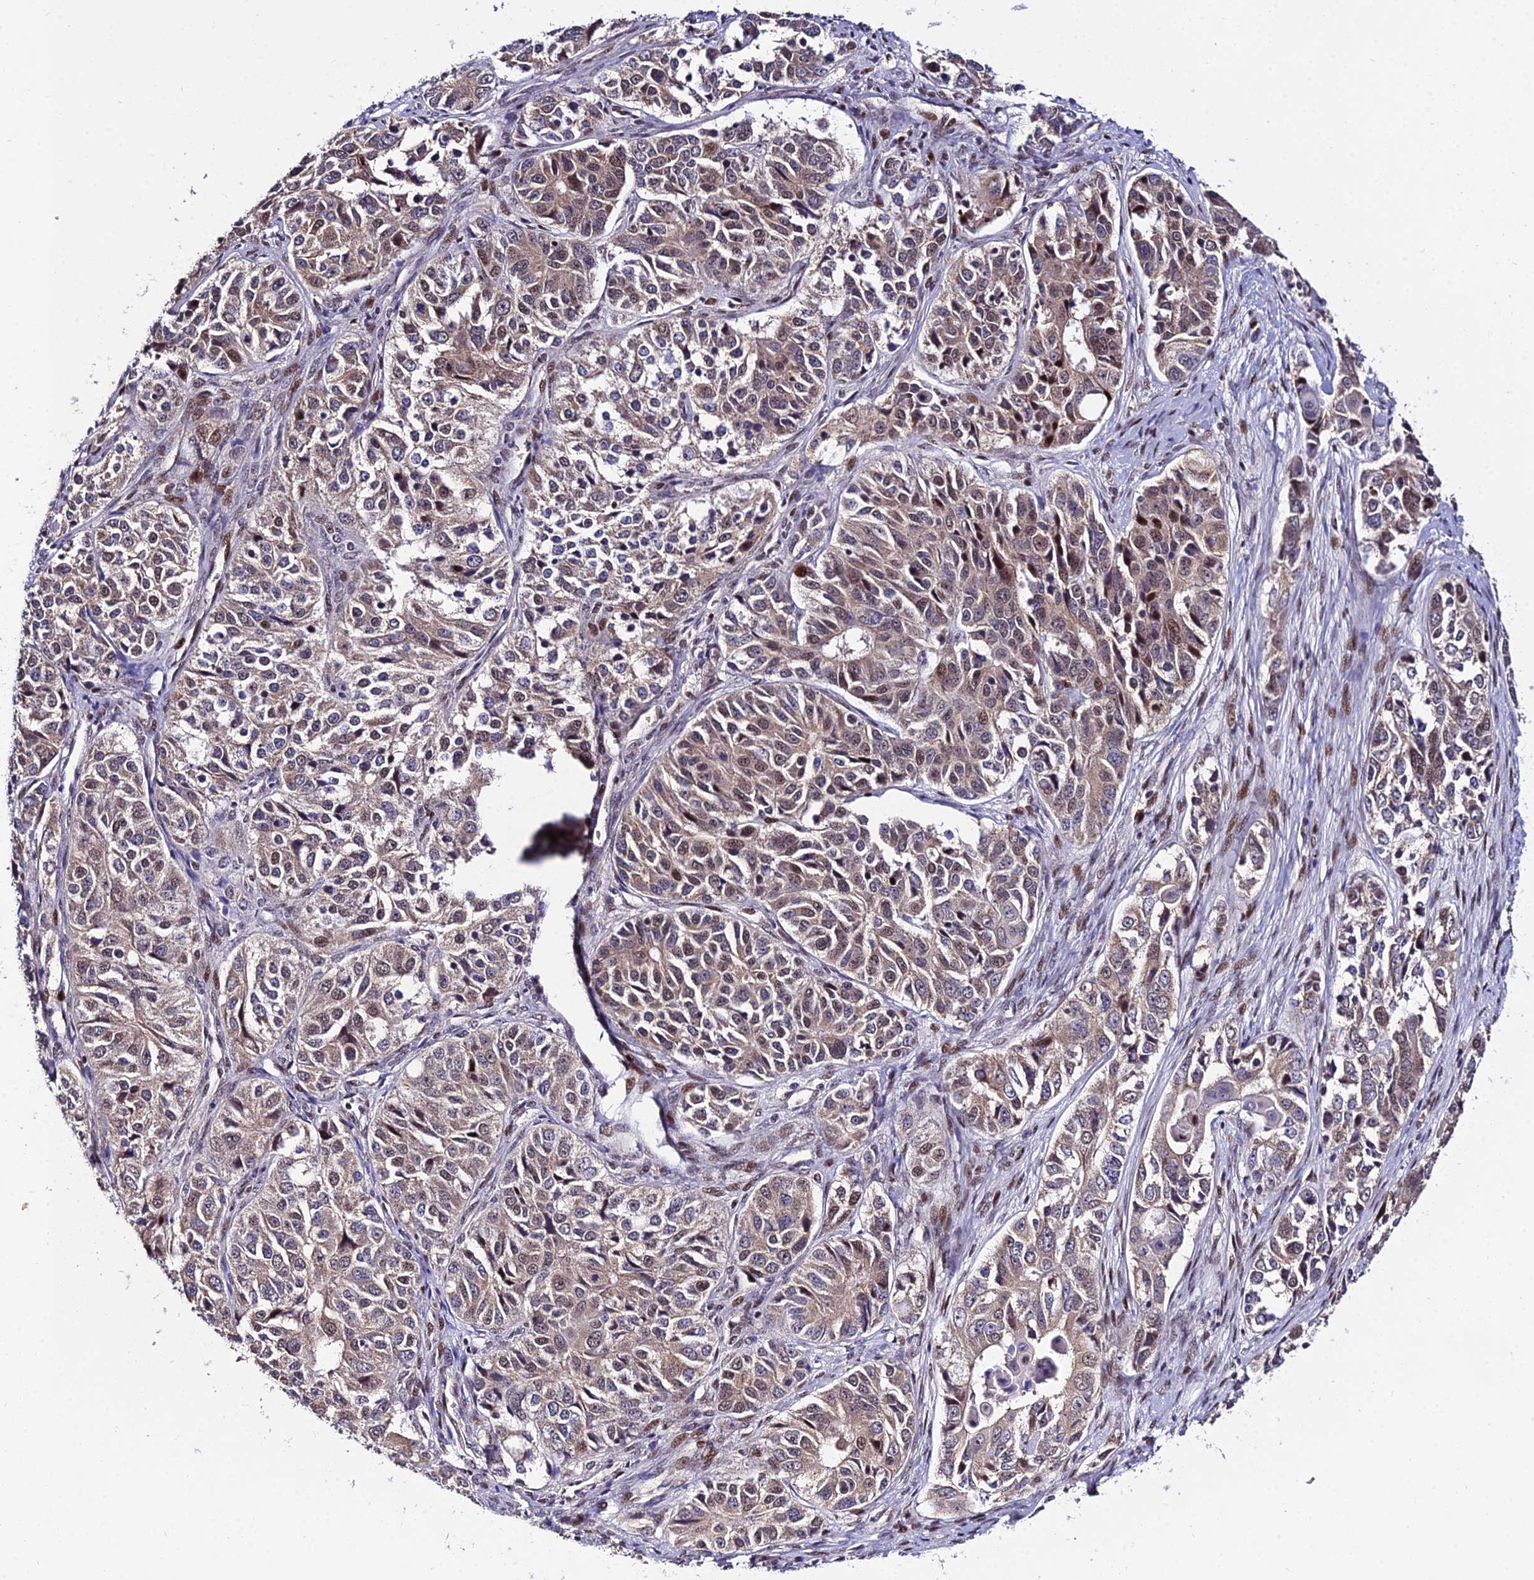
{"staining": {"intensity": "weak", "quantity": "25%-75%", "location": "cytoplasmic/membranous,nuclear"}, "tissue": "ovarian cancer", "cell_type": "Tumor cells", "image_type": "cancer", "snomed": [{"axis": "morphology", "description": "Carcinoma, endometroid"}, {"axis": "topography", "description": "Ovary"}], "caption": "Immunohistochemical staining of human ovarian cancer shows low levels of weak cytoplasmic/membranous and nuclear expression in about 25%-75% of tumor cells.", "gene": "CIB3", "patient": {"sex": "female", "age": 51}}